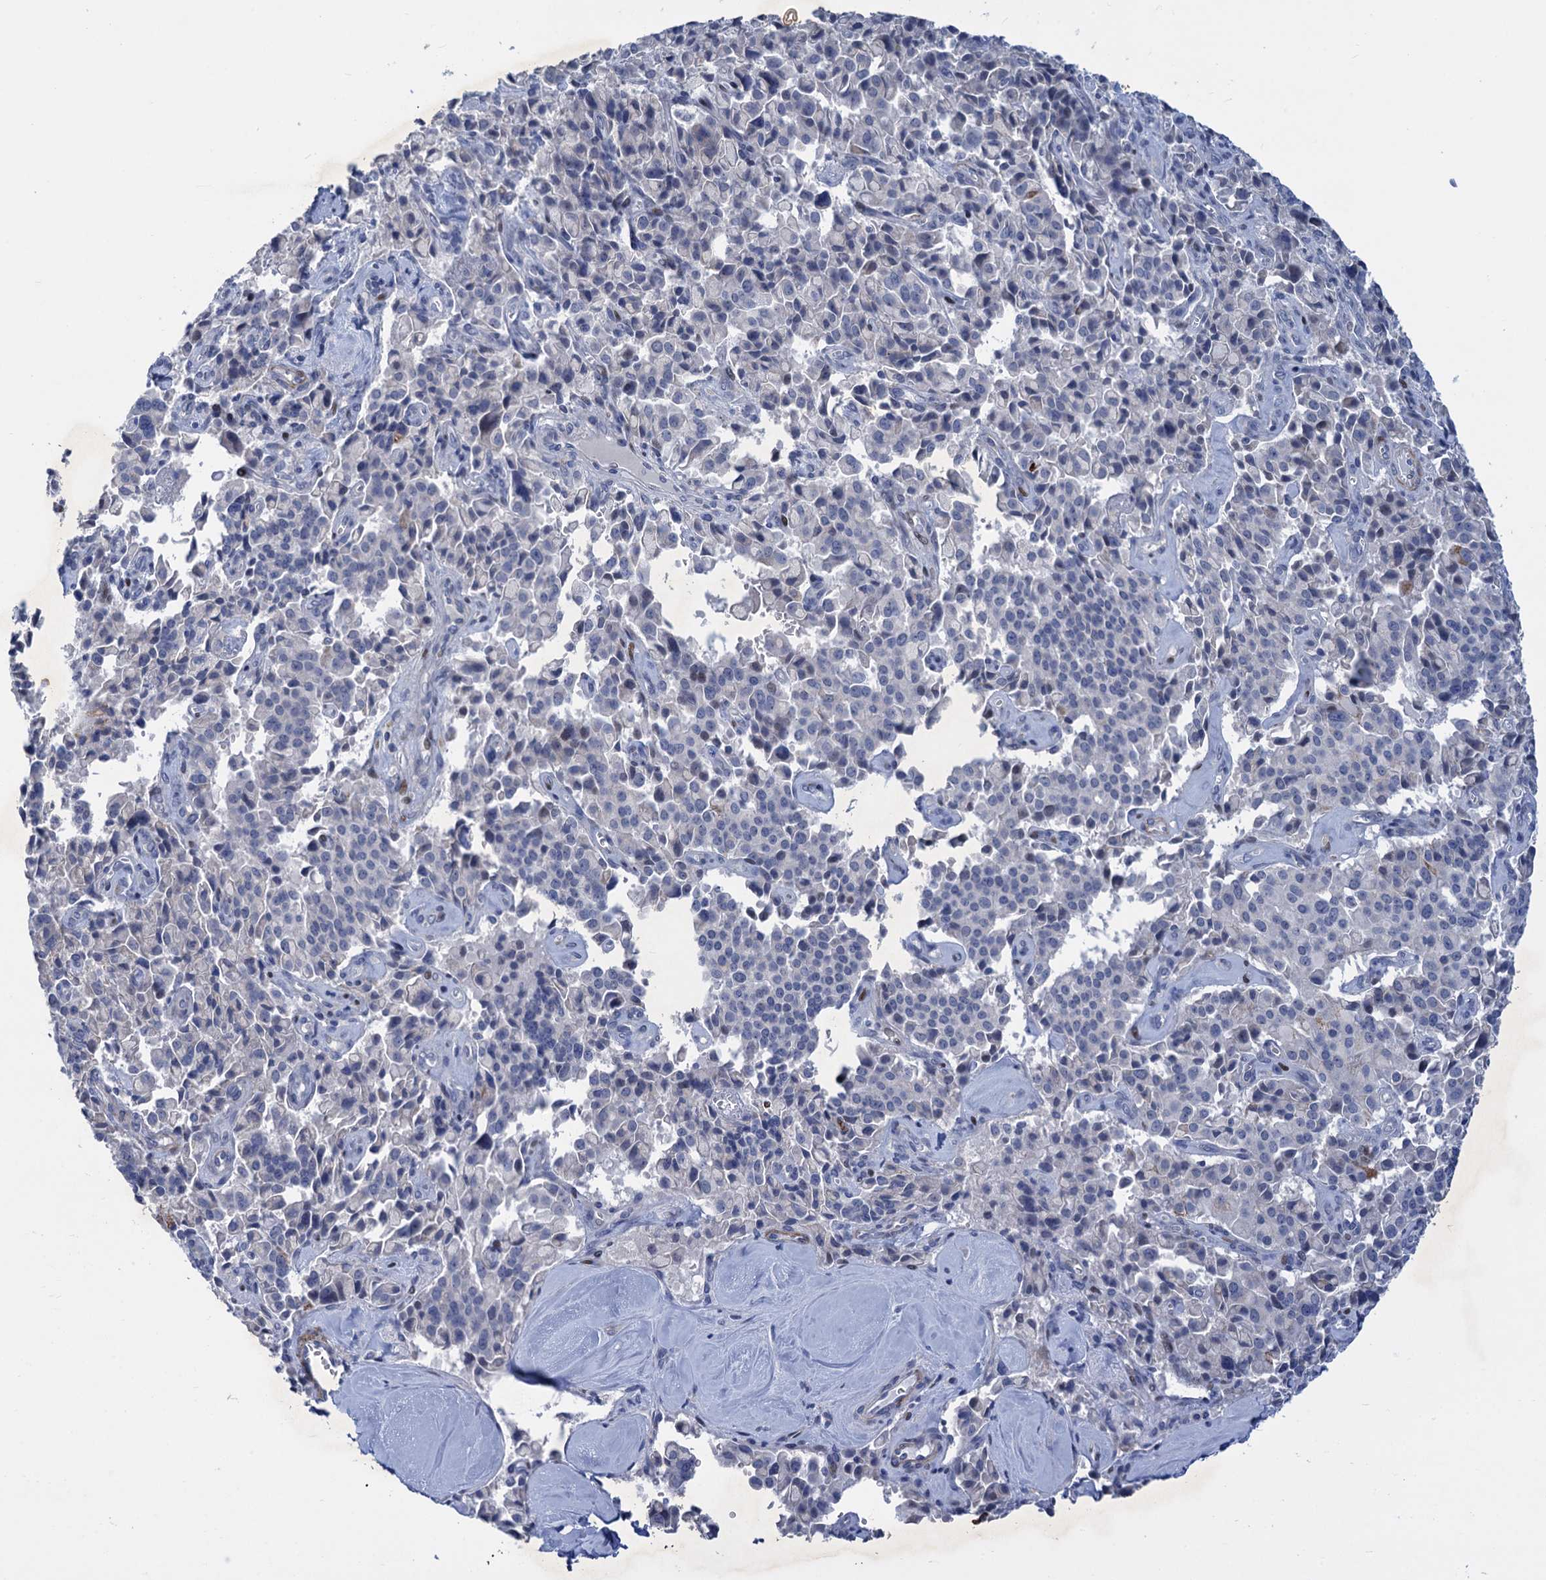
{"staining": {"intensity": "negative", "quantity": "none", "location": "none"}, "tissue": "pancreatic cancer", "cell_type": "Tumor cells", "image_type": "cancer", "snomed": [{"axis": "morphology", "description": "Adenocarcinoma, NOS"}, {"axis": "topography", "description": "Pancreas"}], "caption": "High power microscopy histopathology image of an IHC micrograph of adenocarcinoma (pancreatic), revealing no significant expression in tumor cells.", "gene": "ESYT3", "patient": {"sex": "male", "age": 65}}